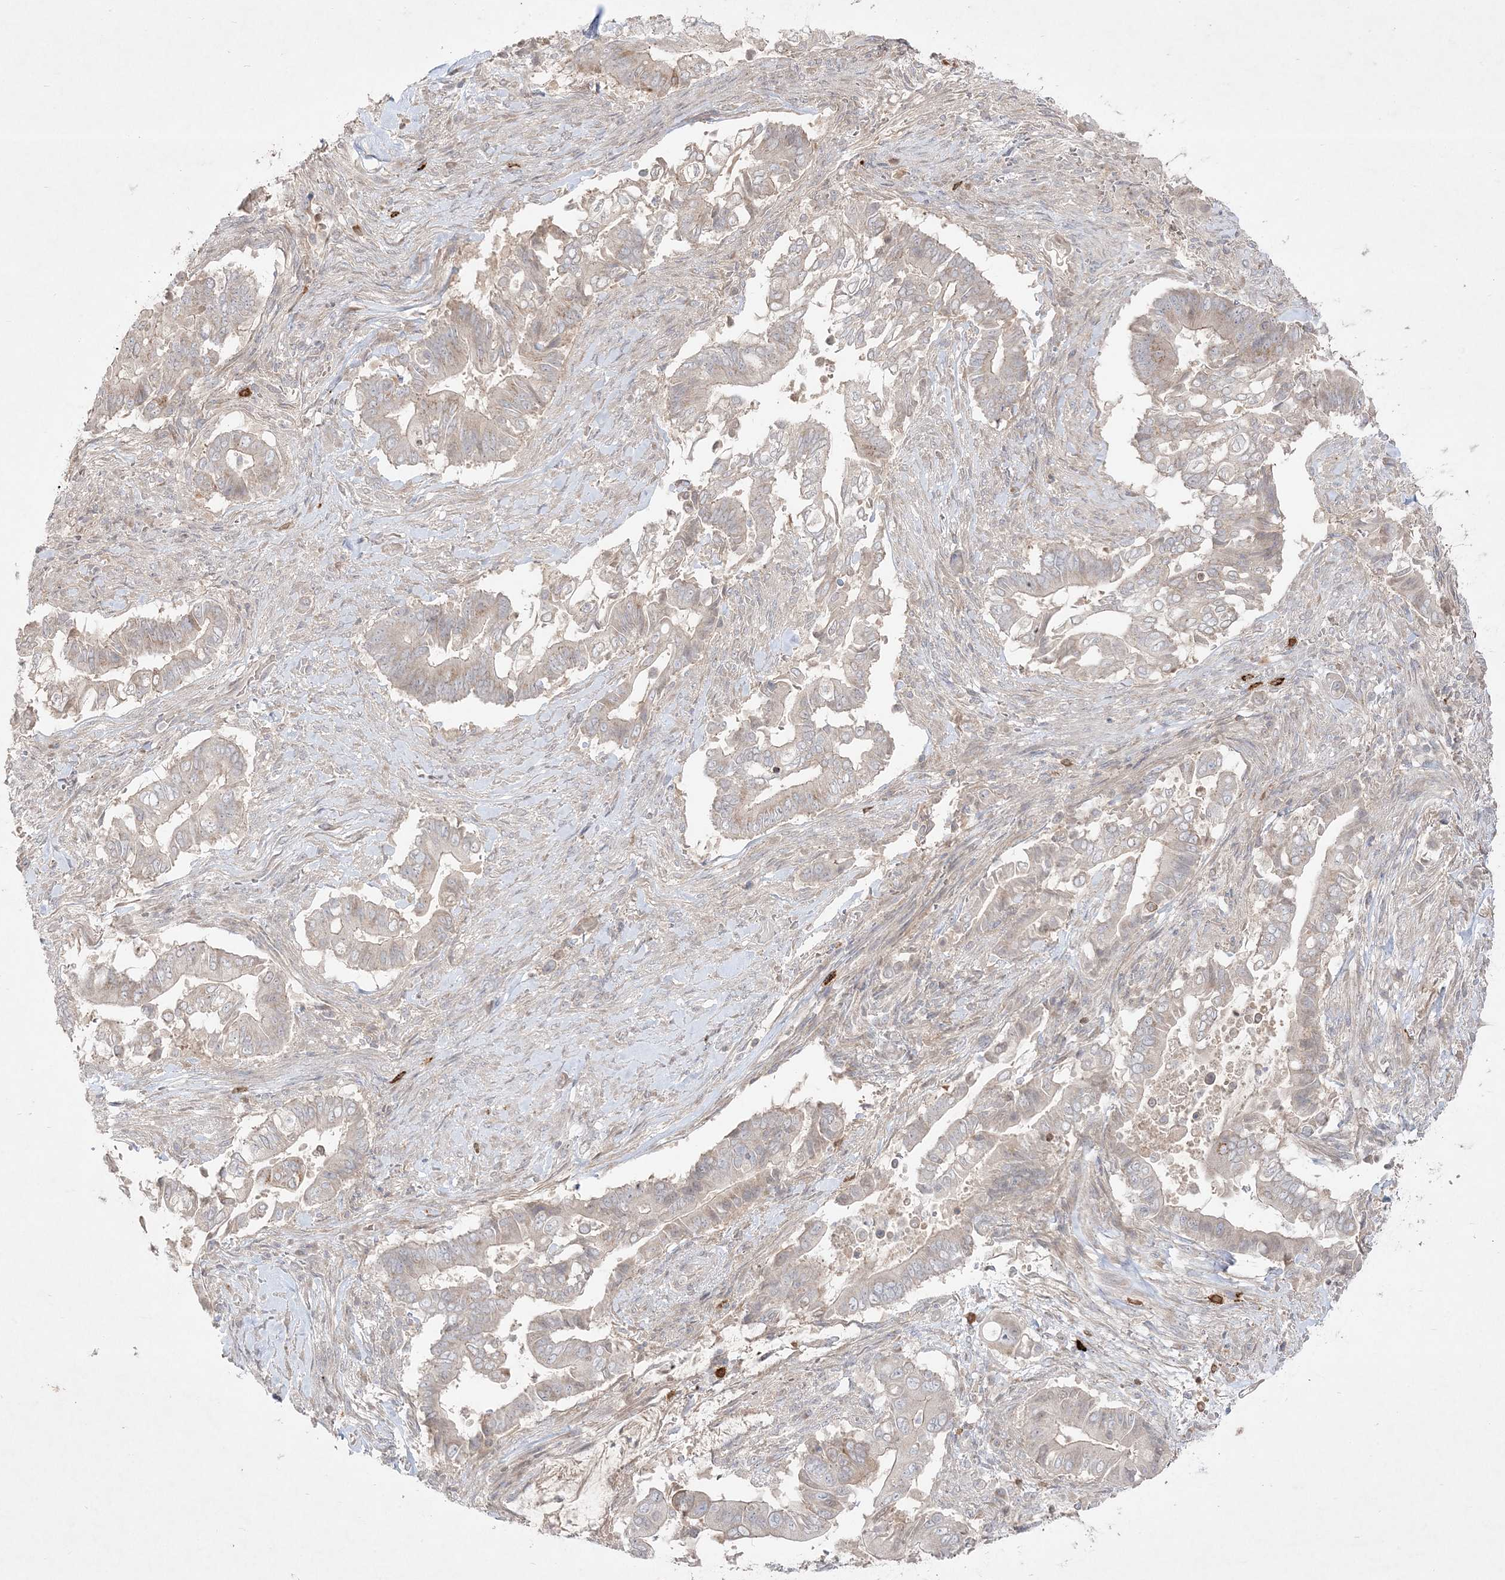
{"staining": {"intensity": "negative", "quantity": "none", "location": "none"}, "tissue": "pancreatic cancer", "cell_type": "Tumor cells", "image_type": "cancer", "snomed": [{"axis": "morphology", "description": "Adenocarcinoma, NOS"}, {"axis": "topography", "description": "Pancreas"}], "caption": "A high-resolution micrograph shows IHC staining of pancreatic cancer, which exhibits no significant staining in tumor cells.", "gene": "CLNK", "patient": {"sex": "male", "age": 68}}